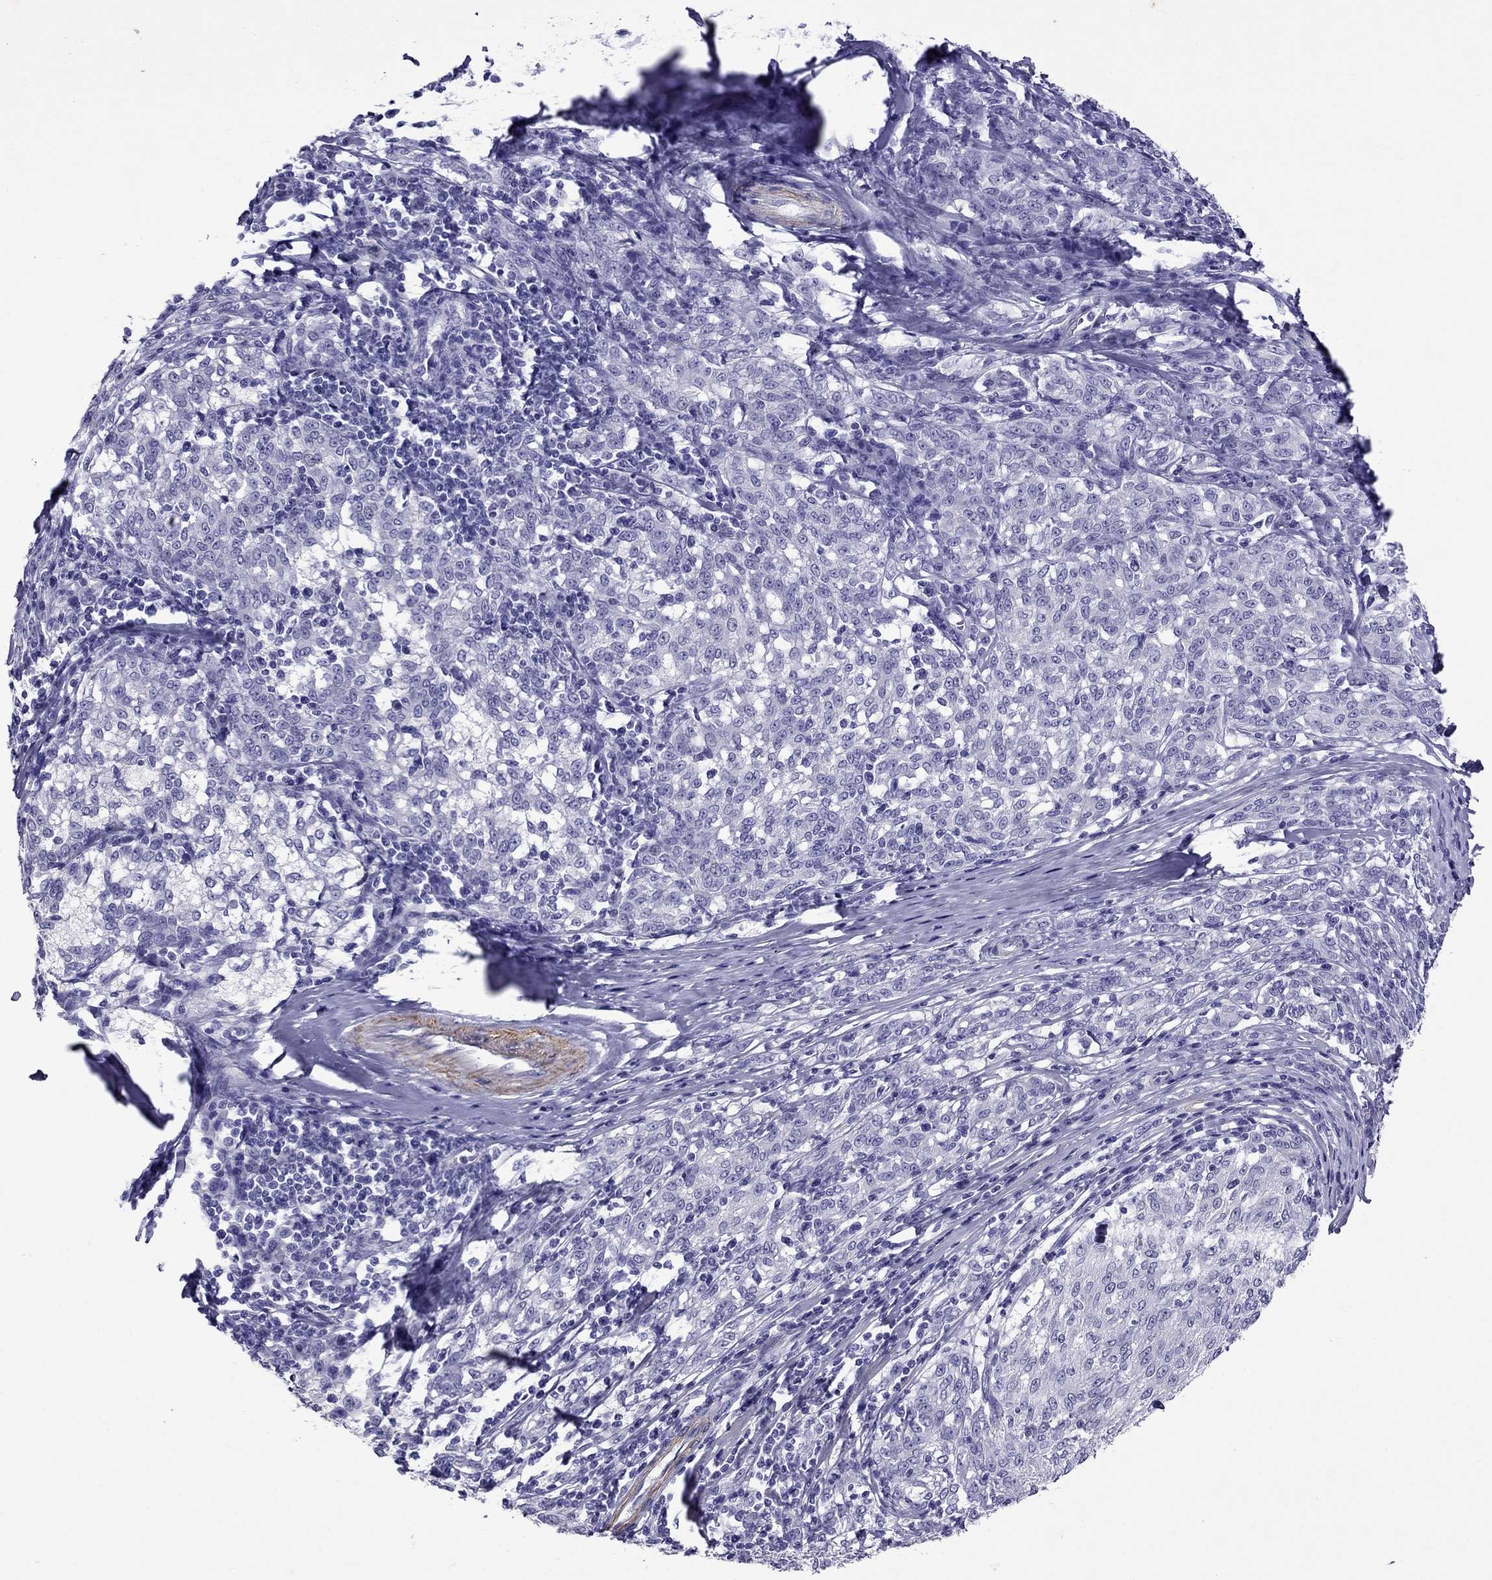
{"staining": {"intensity": "negative", "quantity": "none", "location": "none"}, "tissue": "melanoma", "cell_type": "Tumor cells", "image_type": "cancer", "snomed": [{"axis": "morphology", "description": "Malignant melanoma, NOS"}, {"axis": "topography", "description": "Skin"}], "caption": "Immunohistochemistry (IHC) image of human melanoma stained for a protein (brown), which demonstrates no positivity in tumor cells. (Stains: DAB immunohistochemistry (IHC) with hematoxylin counter stain, Microscopy: brightfield microscopy at high magnification).", "gene": "CHRNA5", "patient": {"sex": "female", "age": 72}}